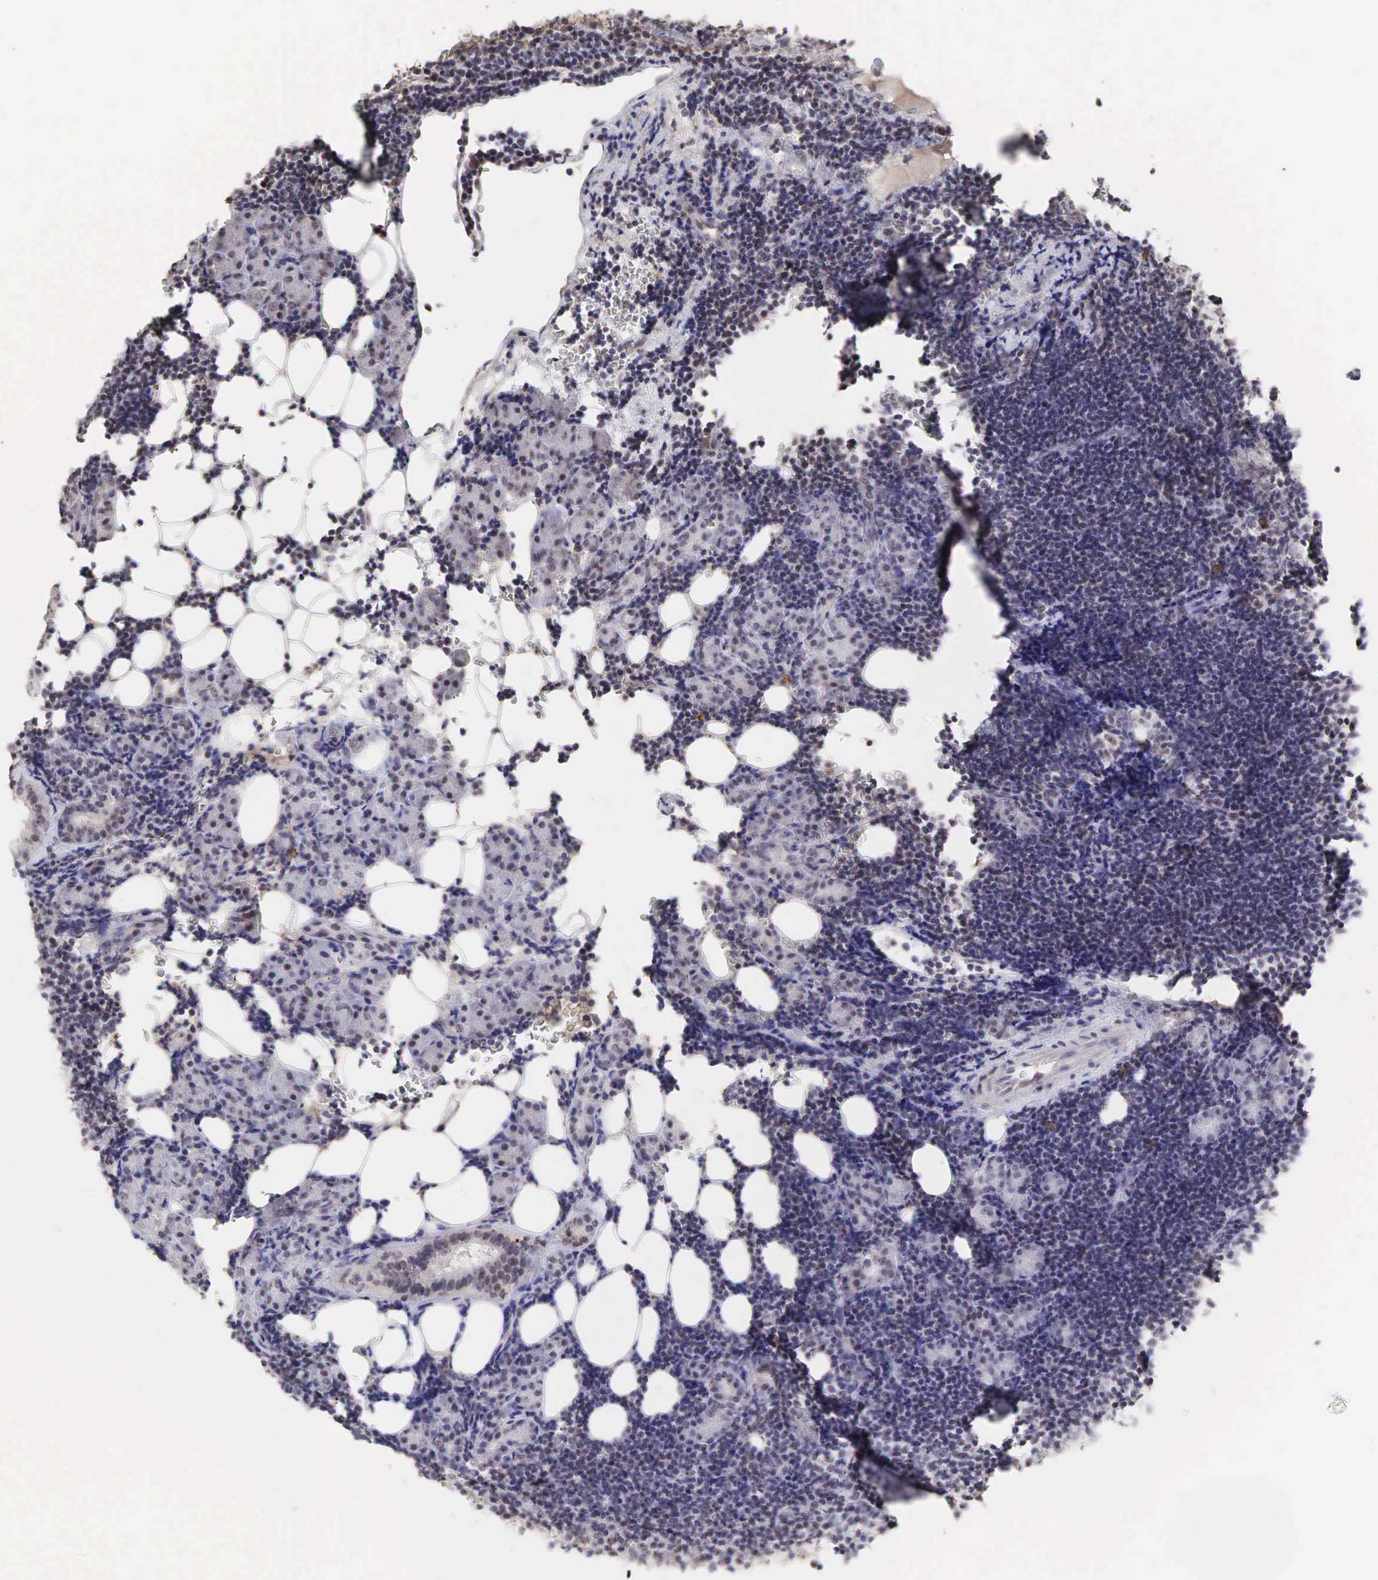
{"staining": {"intensity": "negative", "quantity": "none", "location": "none"}, "tissue": "lymphoma", "cell_type": "Tumor cells", "image_type": "cancer", "snomed": [{"axis": "morphology", "description": "Malignant lymphoma, non-Hodgkin's type, Low grade"}, {"axis": "topography", "description": "Lymph node"}], "caption": "Histopathology image shows no significant protein staining in tumor cells of malignant lymphoma, non-Hodgkin's type (low-grade).", "gene": "DKC1", "patient": {"sex": "male", "age": 57}}